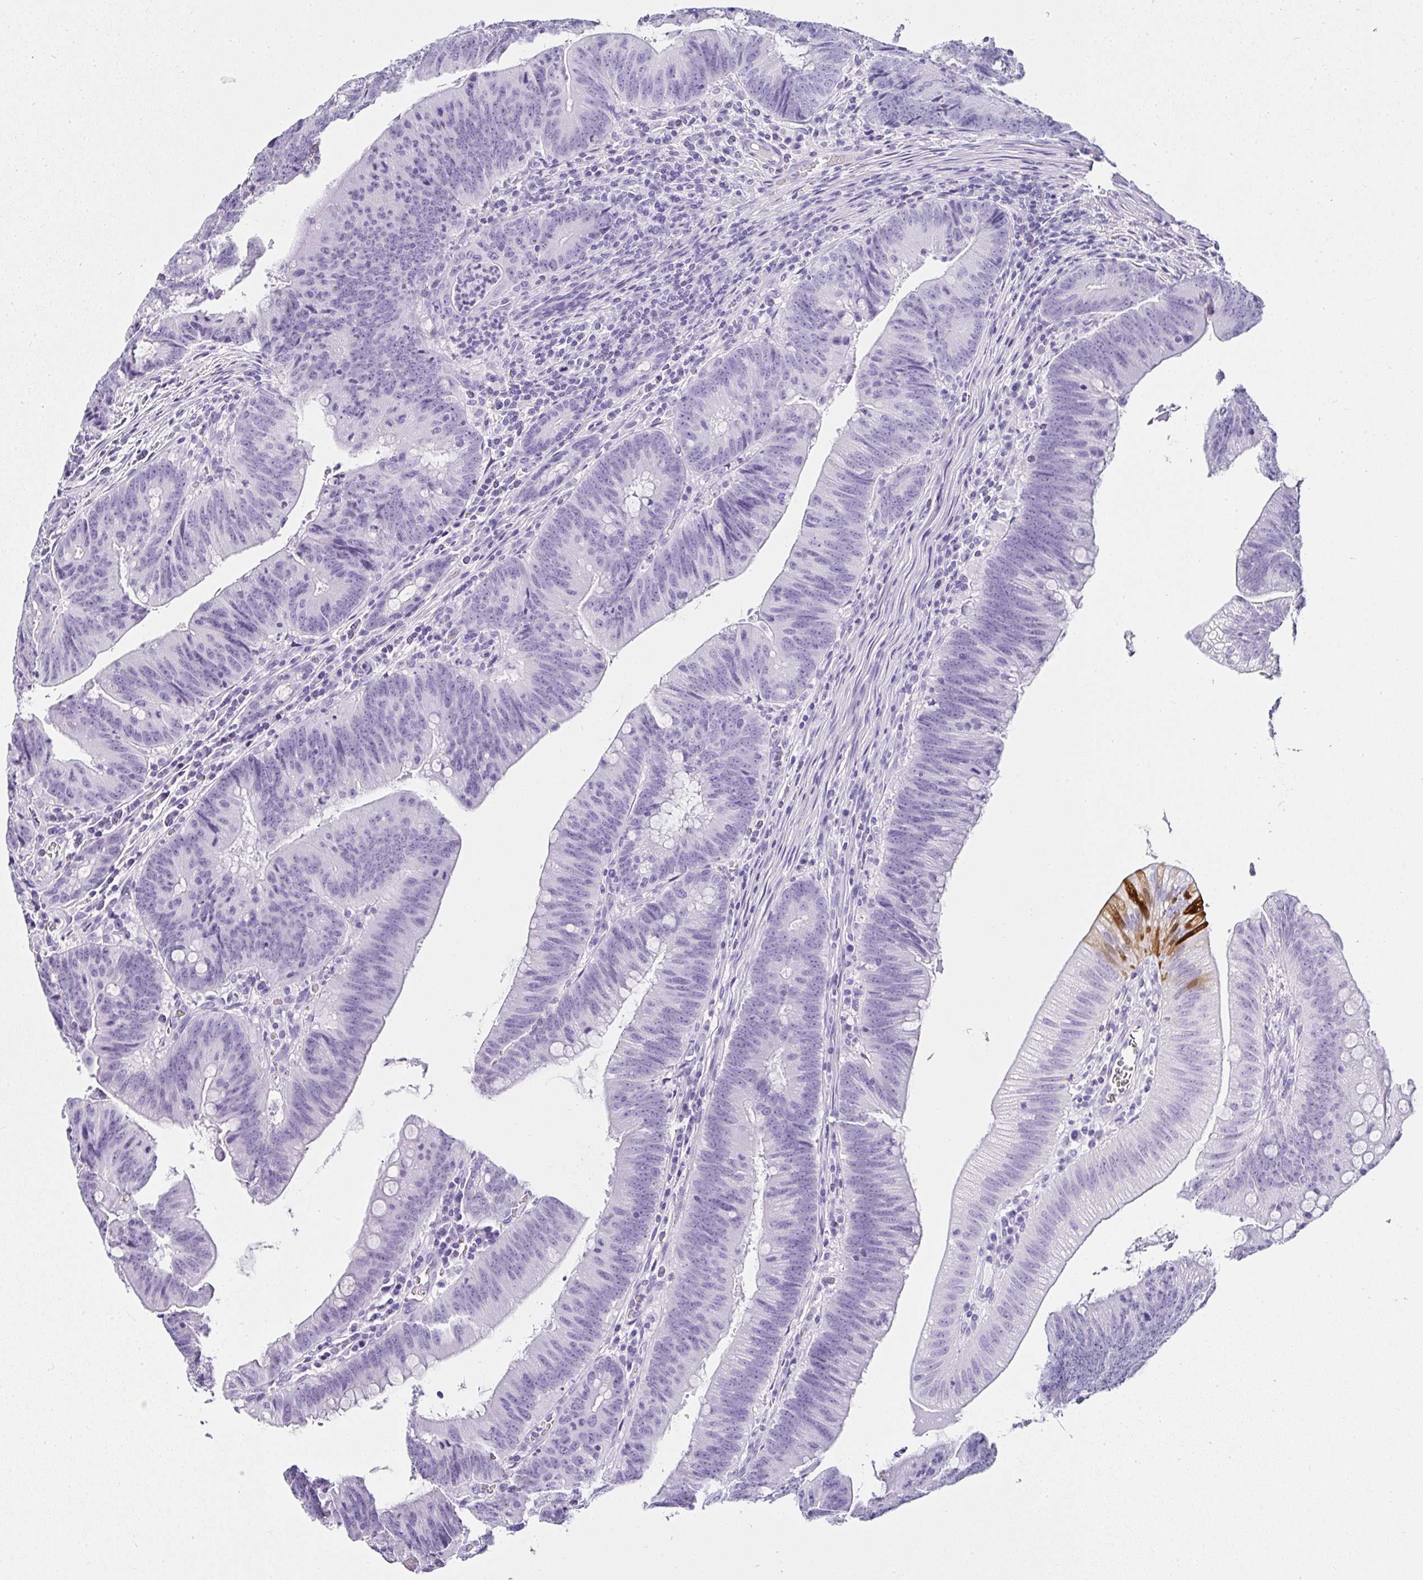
{"staining": {"intensity": "negative", "quantity": "none", "location": "none"}, "tissue": "colorectal cancer", "cell_type": "Tumor cells", "image_type": "cancer", "snomed": [{"axis": "morphology", "description": "Adenocarcinoma, NOS"}, {"axis": "topography", "description": "Colon"}], "caption": "Colorectal adenocarcinoma stained for a protein using IHC shows no positivity tumor cells.", "gene": "SERPINB3", "patient": {"sex": "female", "age": 87}}